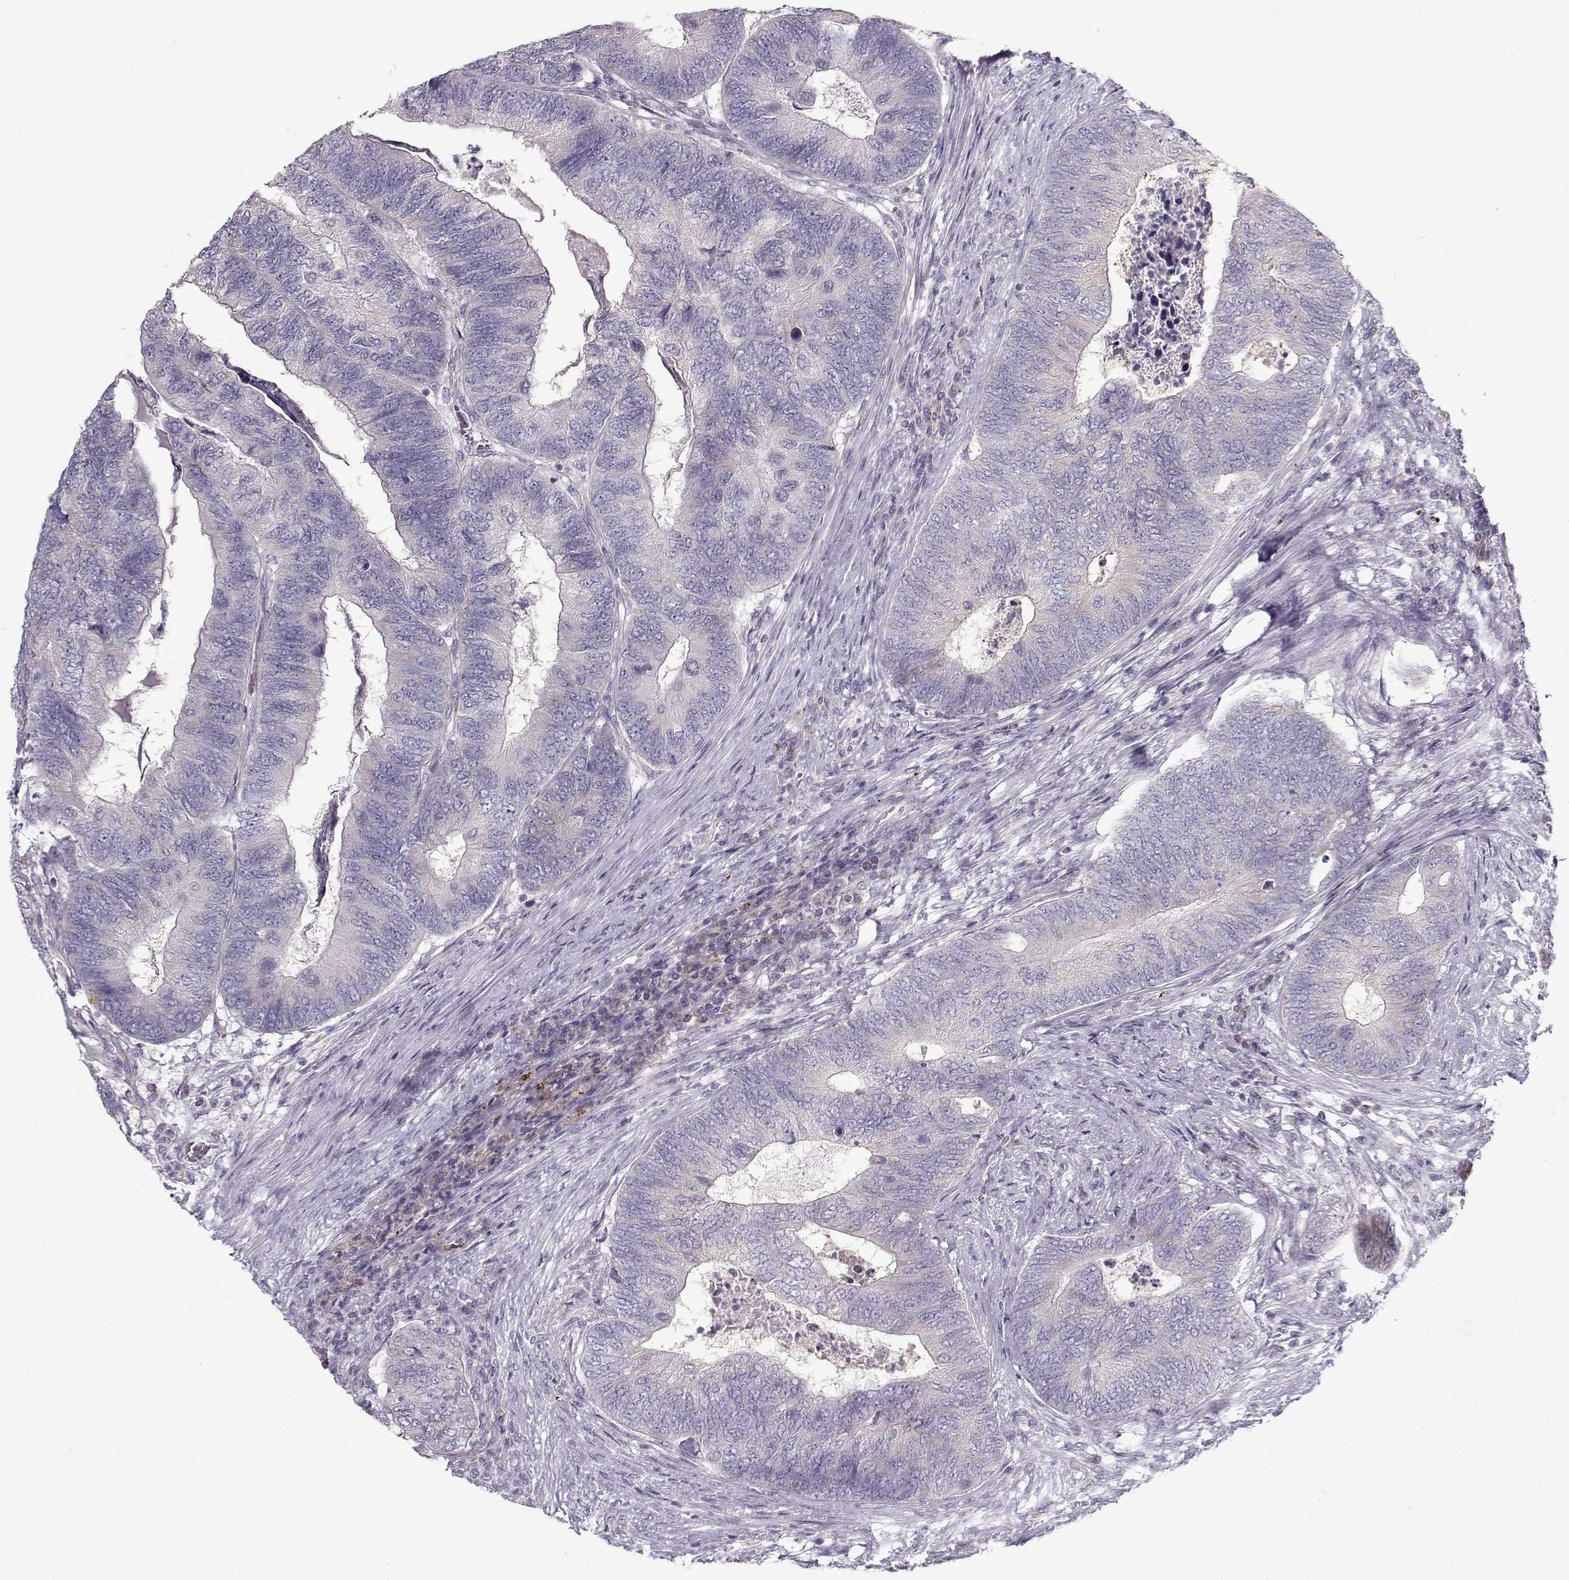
{"staining": {"intensity": "negative", "quantity": "none", "location": "none"}, "tissue": "colorectal cancer", "cell_type": "Tumor cells", "image_type": "cancer", "snomed": [{"axis": "morphology", "description": "Adenocarcinoma, NOS"}, {"axis": "topography", "description": "Colon"}], "caption": "Immunohistochemical staining of colorectal cancer shows no significant expression in tumor cells.", "gene": "KLF17", "patient": {"sex": "female", "age": 67}}